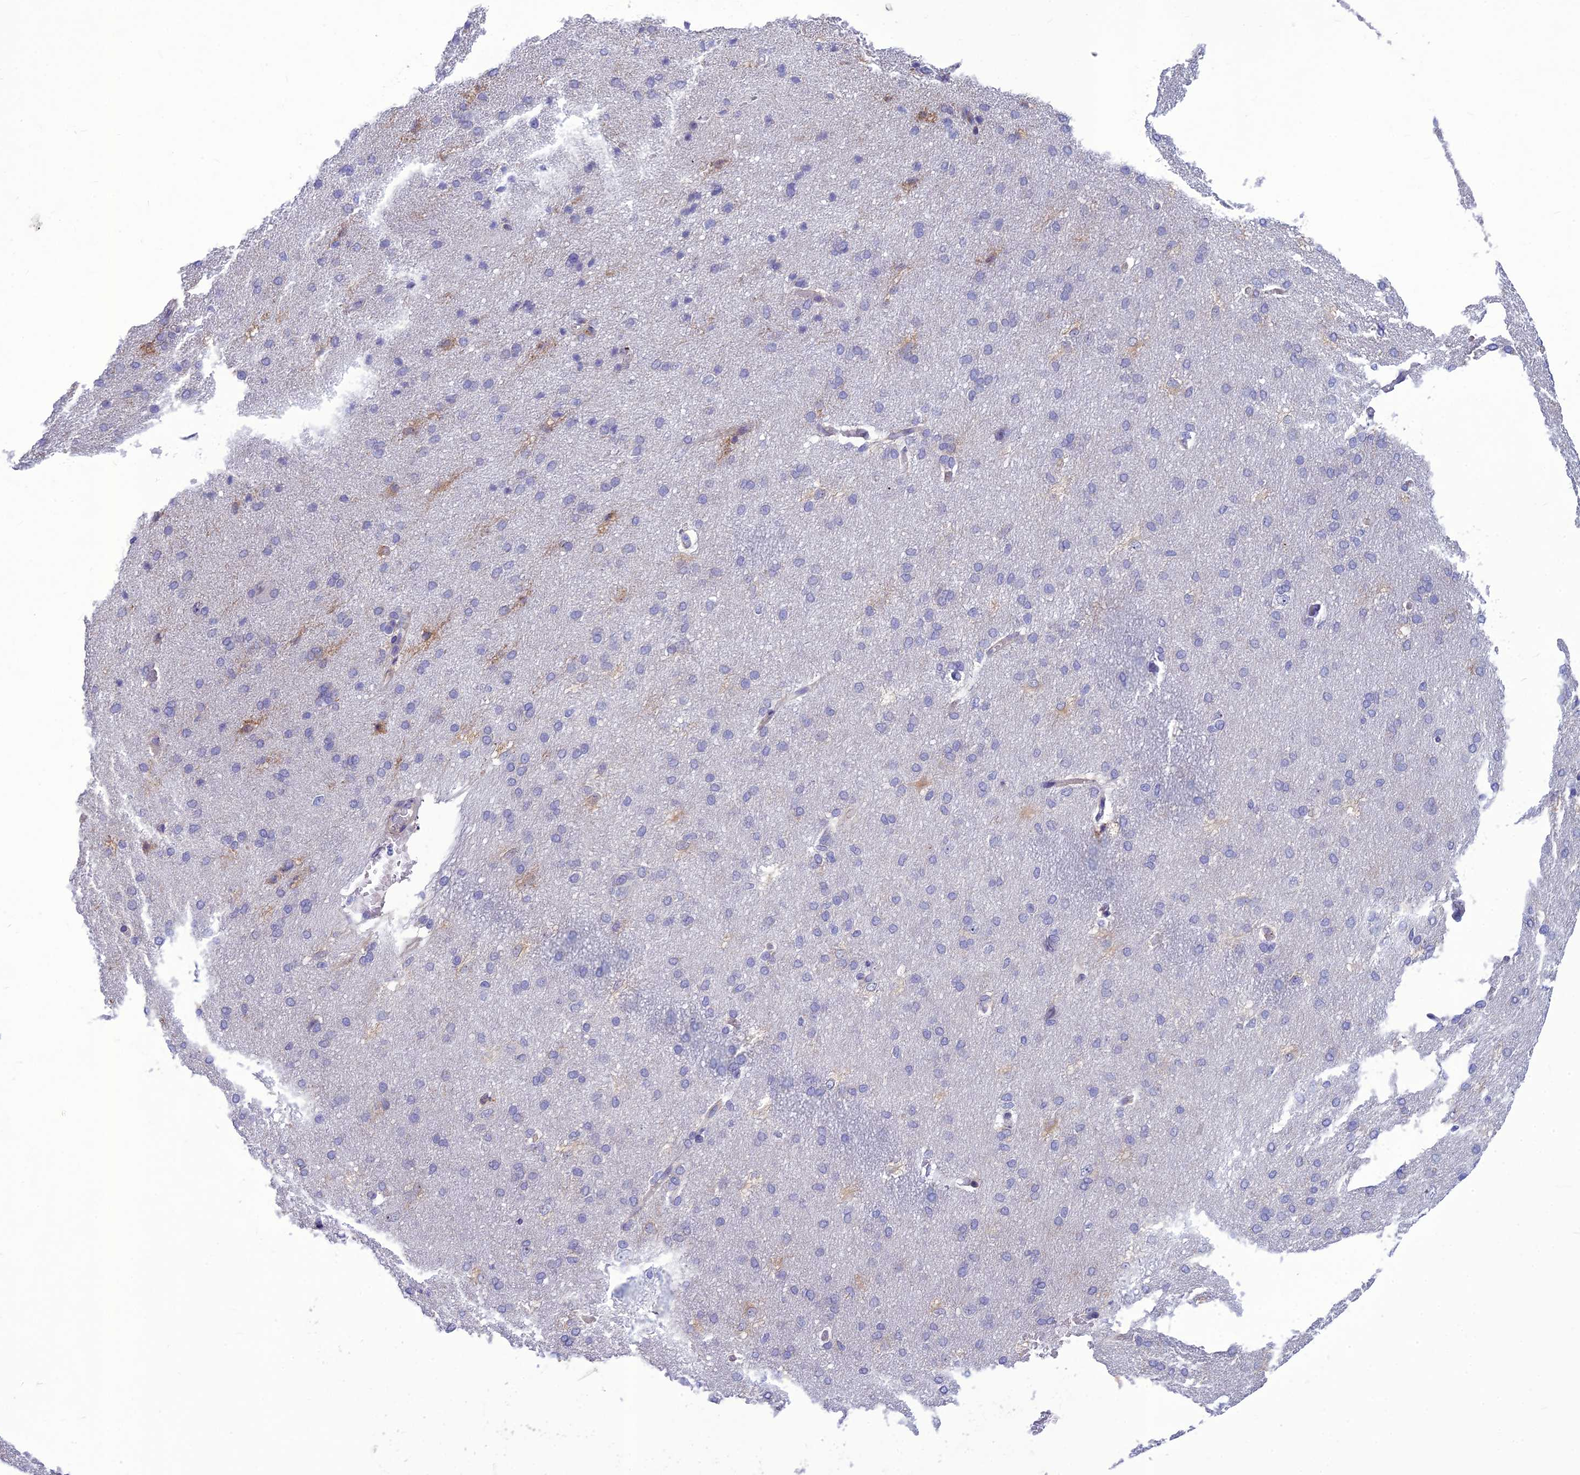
{"staining": {"intensity": "negative", "quantity": "none", "location": "none"}, "tissue": "cerebral cortex", "cell_type": "Endothelial cells", "image_type": "normal", "snomed": [{"axis": "morphology", "description": "Normal tissue, NOS"}, {"axis": "topography", "description": "Cerebral cortex"}], "caption": "Immunohistochemistry histopathology image of unremarkable cerebral cortex: cerebral cortex stained with DAB shows no significant protein expression in endothelial cells. (DAB immunohistochemistry (IHC) visualized using brightfield microscopy, high magnification).", "gene": "BBS7", "patient": {"sex": "male", "age": 62}}